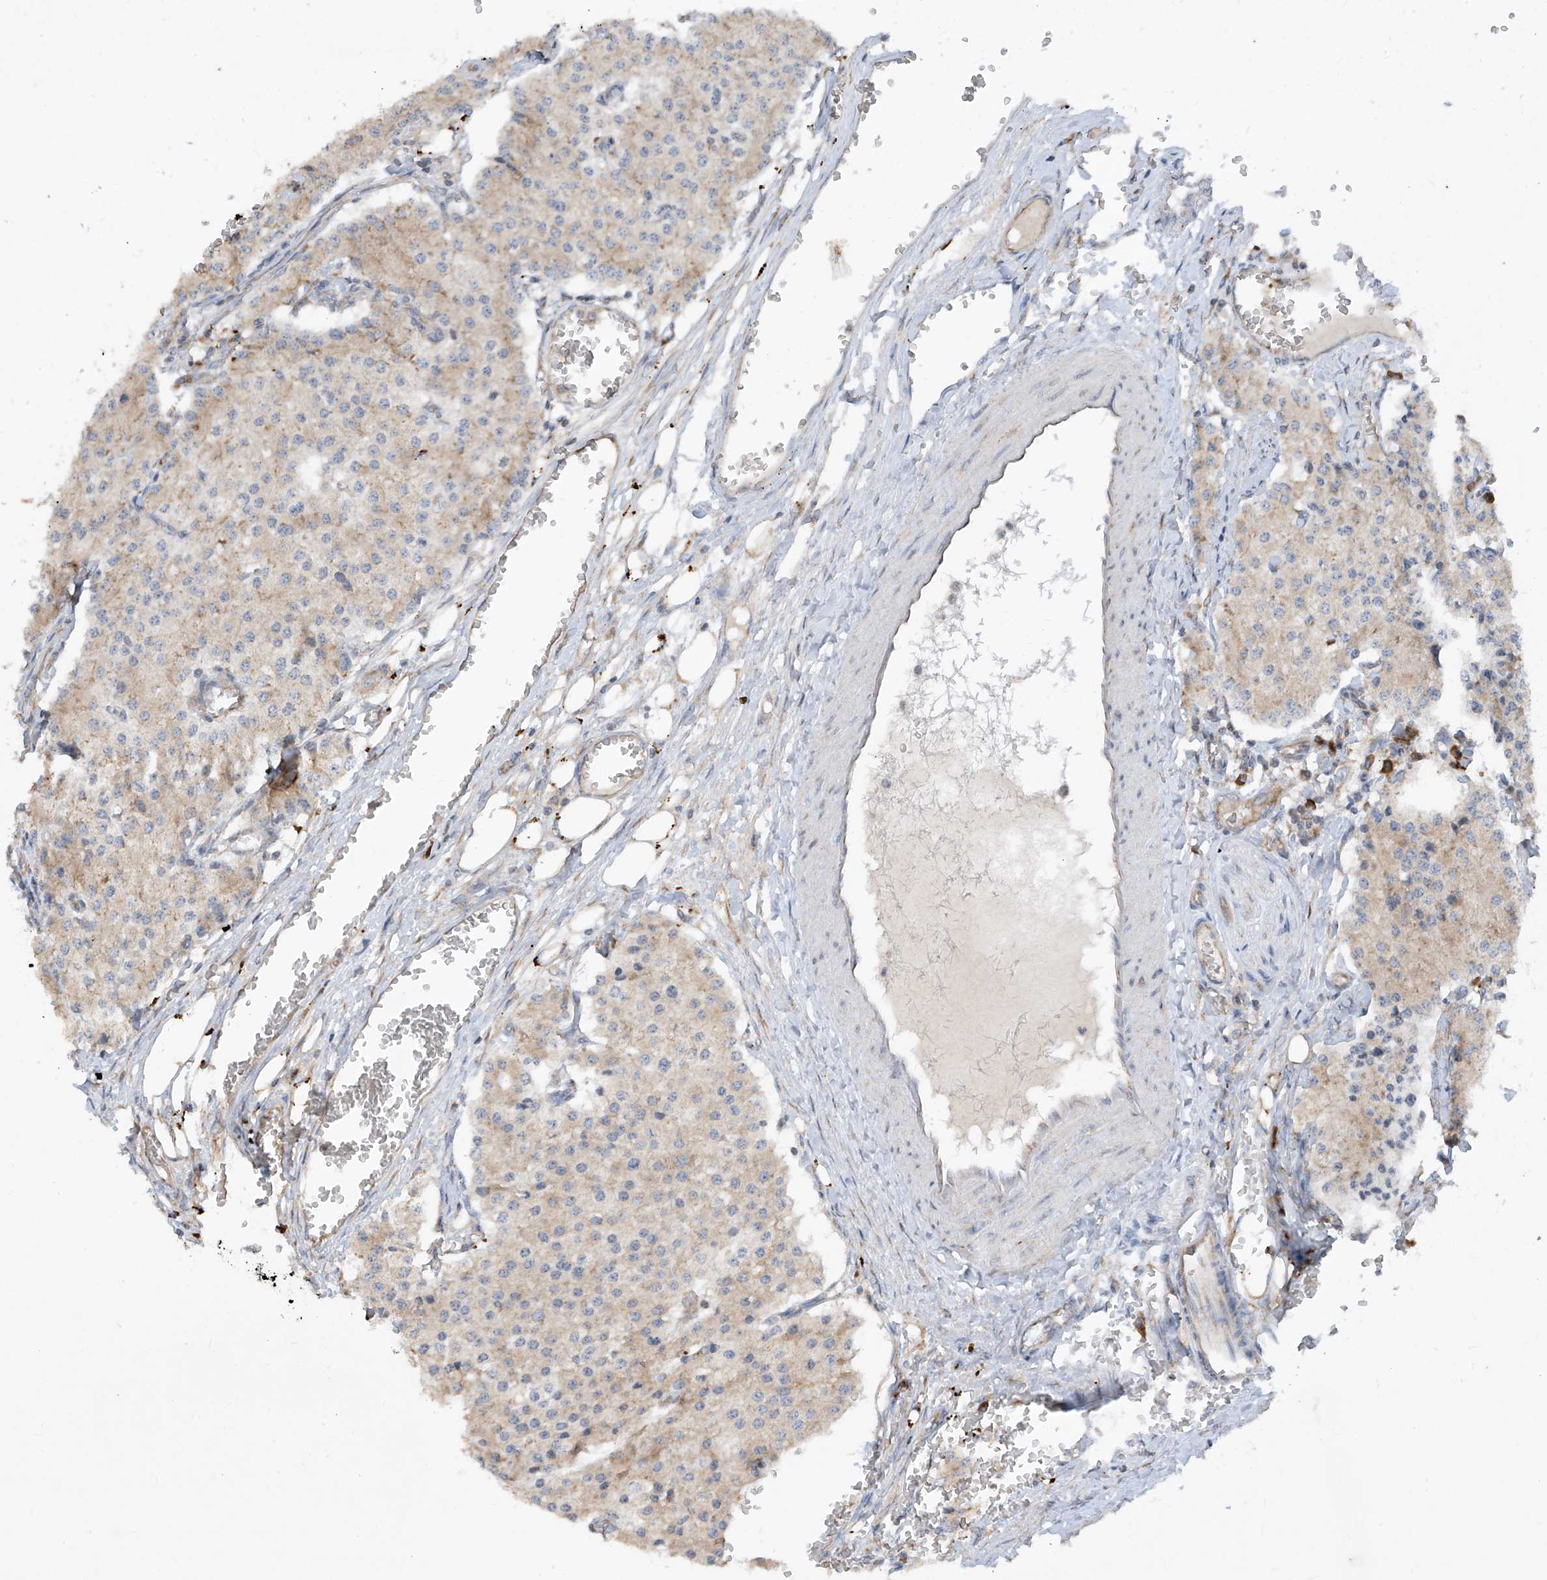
{"staining": {"intensity": "weak", "quantity": "25%-75%", "location": "cytoplasmic/membranous"}, "tissue": "carcinoid", "cell_type": "Tumor cells", "image_type": "cancer", "snomed": [{"axis": "morphology", "description": "Carcinoid, malignant, NOS"}, {"axis": "topography", "description": "Colon"}], "caption": "Immunohistochemistry (DAB) staining of carcinoid displays weak cytoplasmic/membranous protein positivity in approximately 25%-75% of tumor cells.", "gene": "RPL34", "patient": {"sex": "female", "age": 52}}